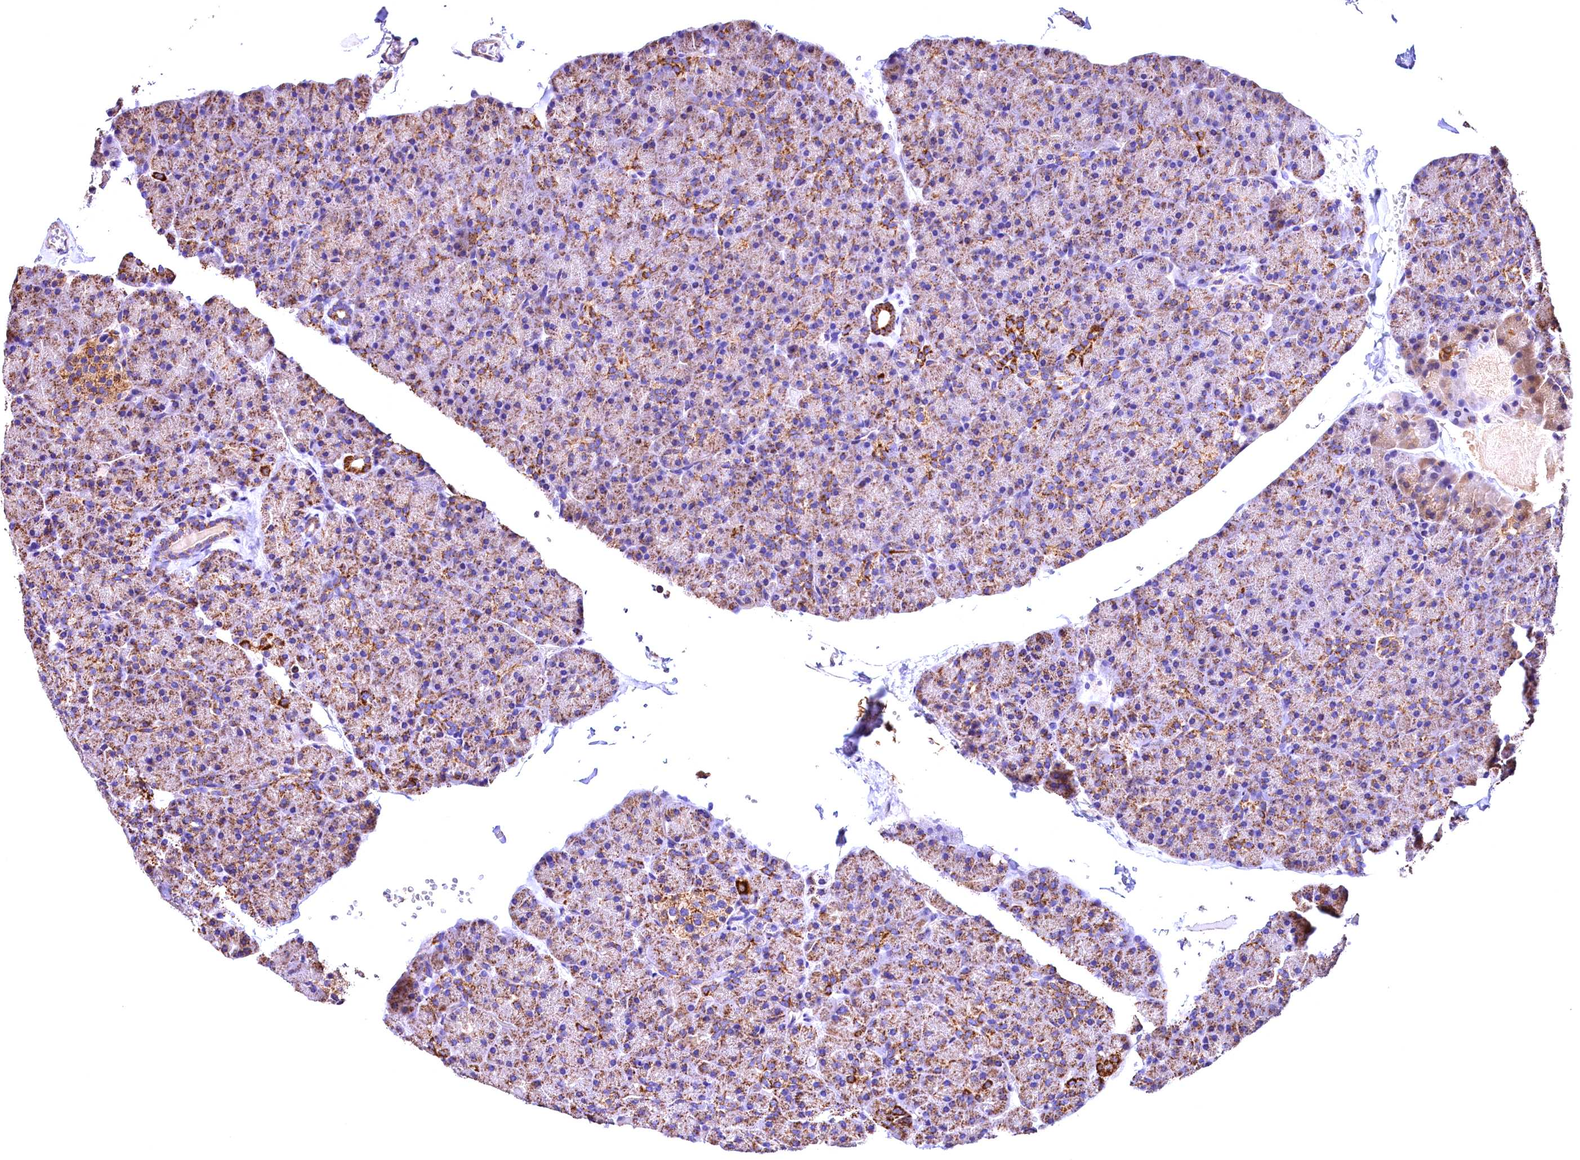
{"staining": {"intensity": "strong", "quantity": "<25%", "location": "cytoplasmic/membranous"}, "tissue": "pancreas", "cell_type": "Exocrine glandular cells", "image_type": "normal", "snomed": [{"axis": "morphology", "description": "Normal tissue, NOS"}, {"axis": "topography", "description": "Pancreas"}], "caption": "Exocrine glandular cells show medium levels of strong cytoplasmic/membranous expression in approximately <25% of cells in benign human pancreas. (Stains: DAB (3,3'-diaminobenzidine) in brown, nuclei in blue, Microscopy: brightfield microscopy at high magnification).", "gene": "ACAA2", "patient": {"sex": "male", "age": 36}}